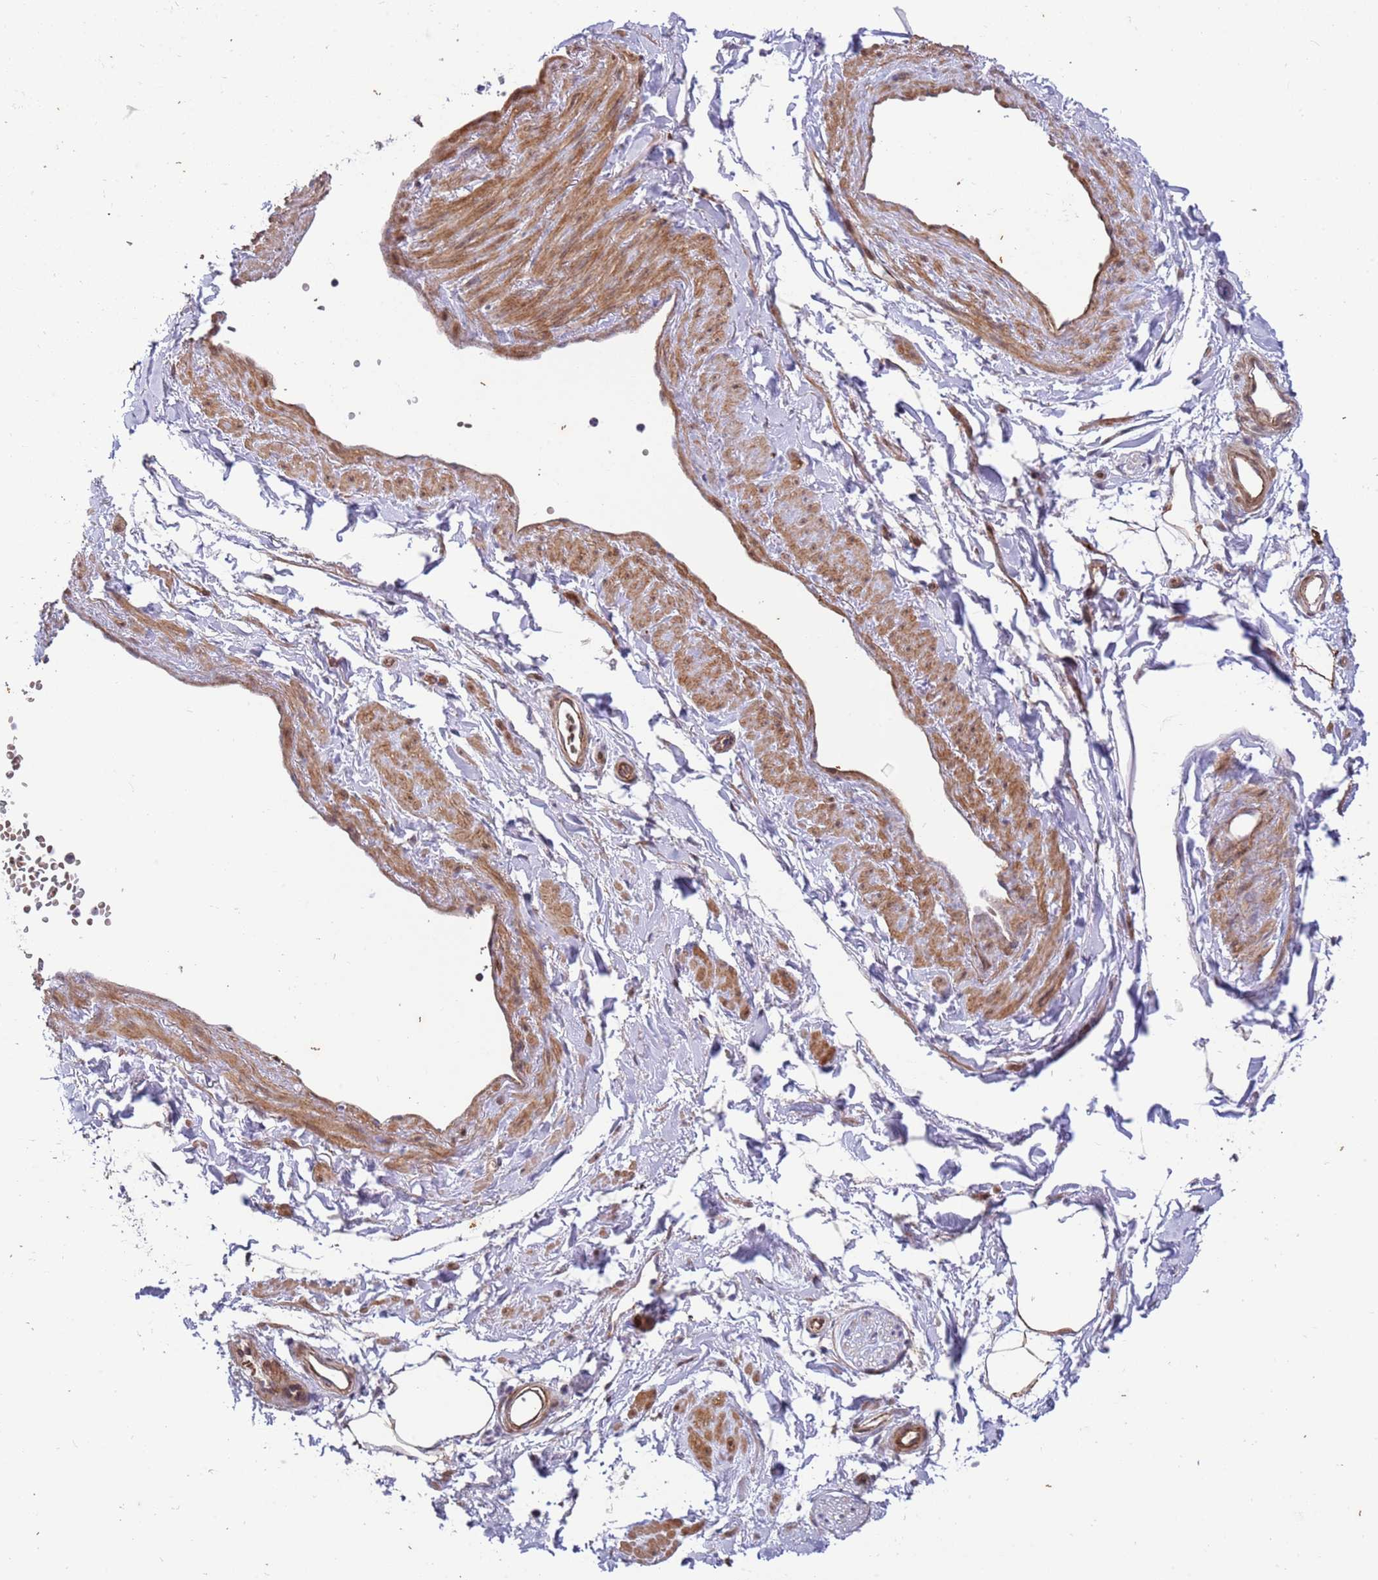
{"staining": {"intensity": "moderate", "quantity": ">75%", "location": "cytoplasmic/membranous"}, "tissue": "adipose tissue", "cell_type": "Adipocytes", "image_type": "normal", "snomed": [{"axis": "morphology", "description": "Normal tissue, NOS"}, {"axis": "topography", "description": "Soft tissue"}, {"axis": "topography", "description": "Adipose tissue"}, {"axis": "topography", "description": "Vascular tissue"}, {"axis": "topography", "description": "Peripheral nerve tissue"}], "caption": "Protein analysis of benign adipose tissue displays moderate cytoplasmic/membranous expression in about >75% of adipocytes.", "gene": "ITGB6", "patient": {"sex": "male", "age": 74}}